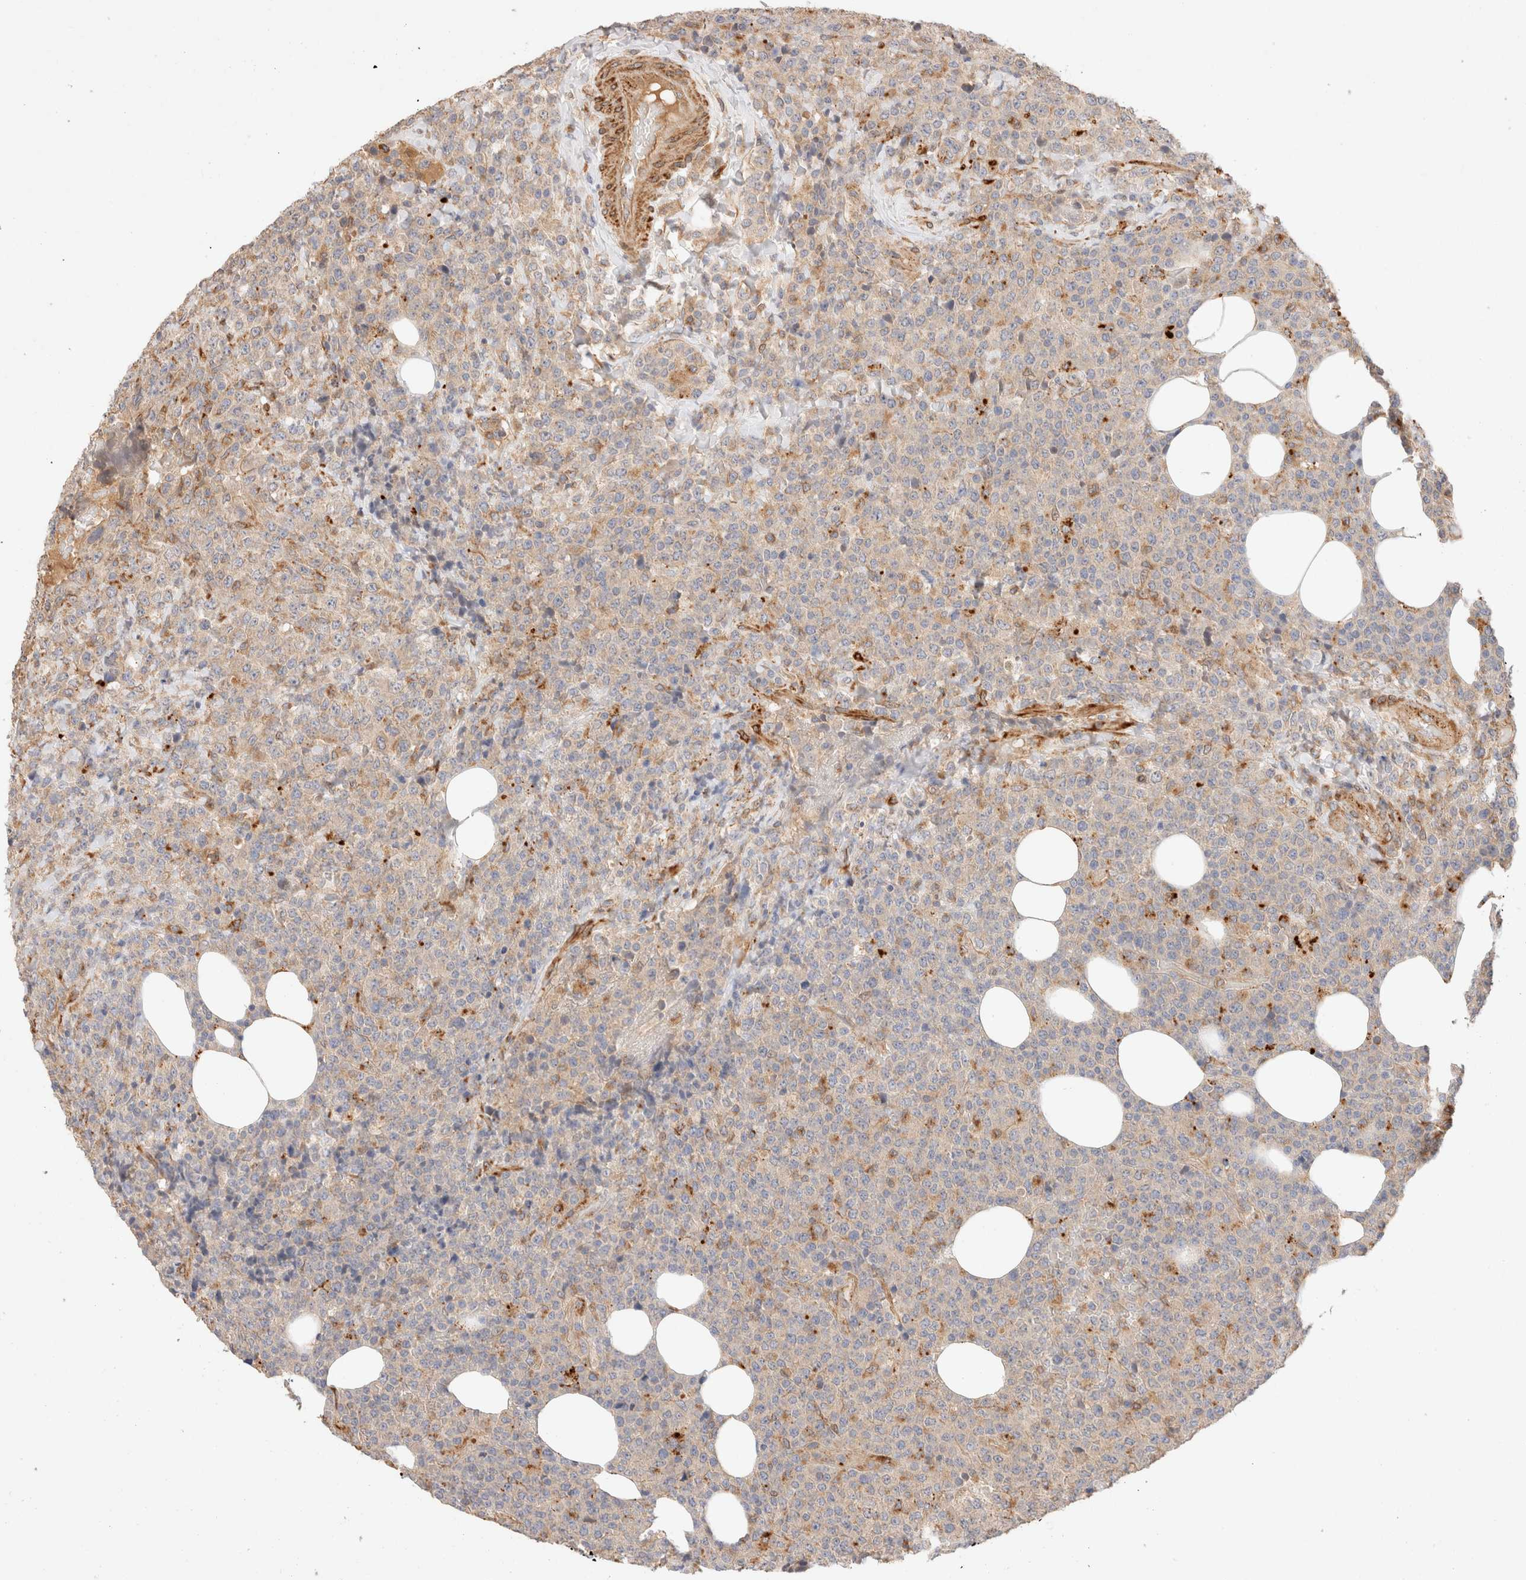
{"staining": {"intensity": "weak", "quantity": "25%-75%", "location": "cytoplasmic/membranous"}, "tissue": "lymphoma", "cell_type": "Tumor cells", "image_type": "cancer", "snomed": [{"axis": "morphology", "description": "Malignant lymphoma, non-Hodgkin's type, High grade"}, {"axis": "topography", "description": "Lymph node"}], "caption": "High-magnification brightfield microscopy of high-grade malignant lymphoma, non-Hodgkin's type stained with DAB (brown) and counterstained with hematoxylin (blue). tumor cells exhibit weak cytoplasmic/membranous positivity is identified in about25%-75% of cells.", "gene": "RABEPK", "patient": {"sex": "male", "age": 13}}